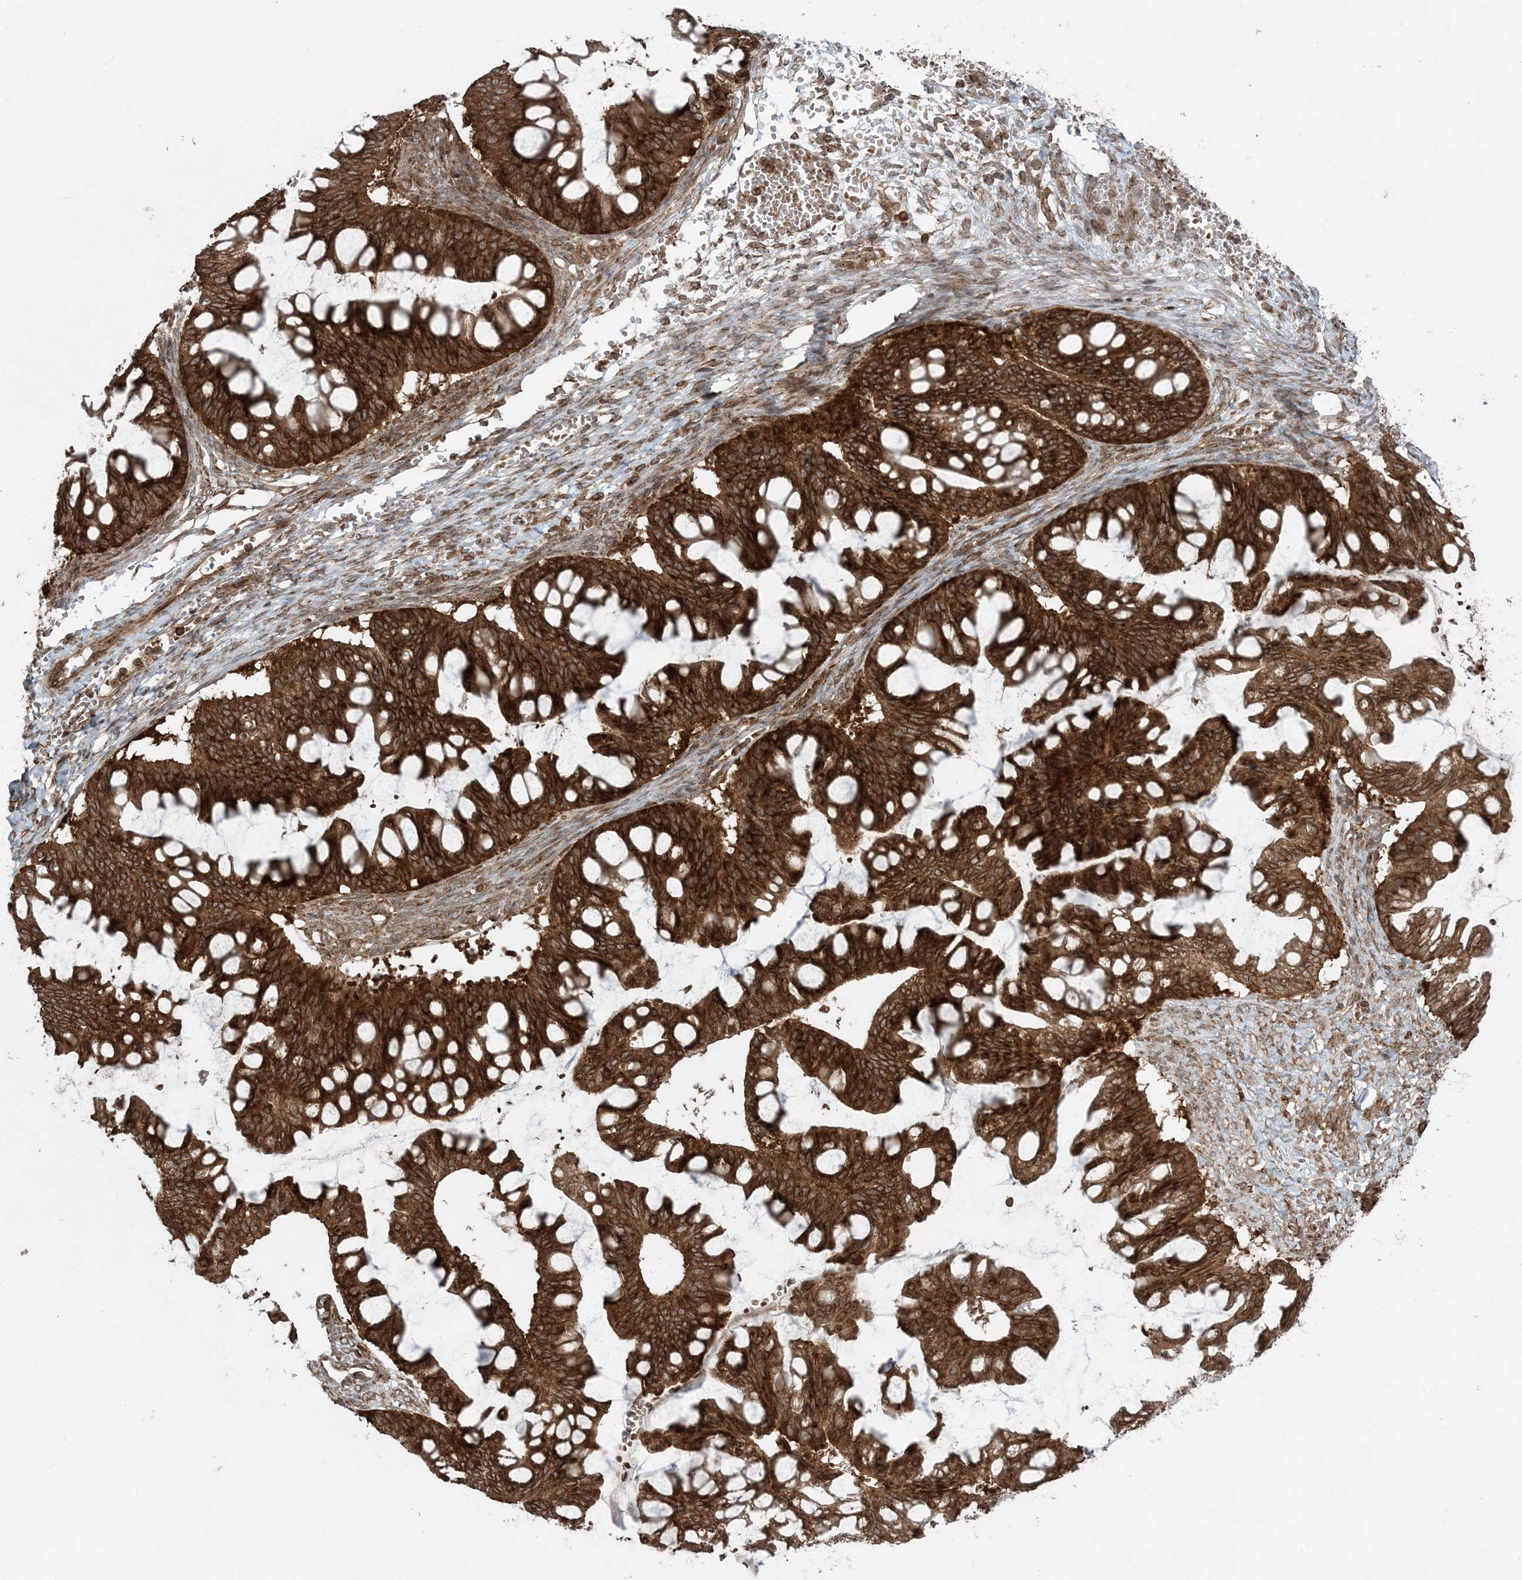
{"staining": {"intensity": "strong", "quantity": ">75%", "location": "cytoplasmic/membranous"}, "tissue": "ovarian cancer", "cell_type": "Tumor cells", "image_type": "cancer", "snomed": [{"axis": "morphology", "description": "Cystadenocarcinoma, mucinous, NOS"}, {"axis": "topography", "description": "Ovary"}], "caption": "Protein positivity by immunohistochemistry exhibits strong cytoplasmic/membranous staining in about >75% of tumor cells in ovarian cancer (mucinous cystadenocarcinoma). (brown staining indicates protein expression, while blue staining denotes nuclei).", "gene": "DDX19B", "patient": {"sex": "female", "age": 73}}